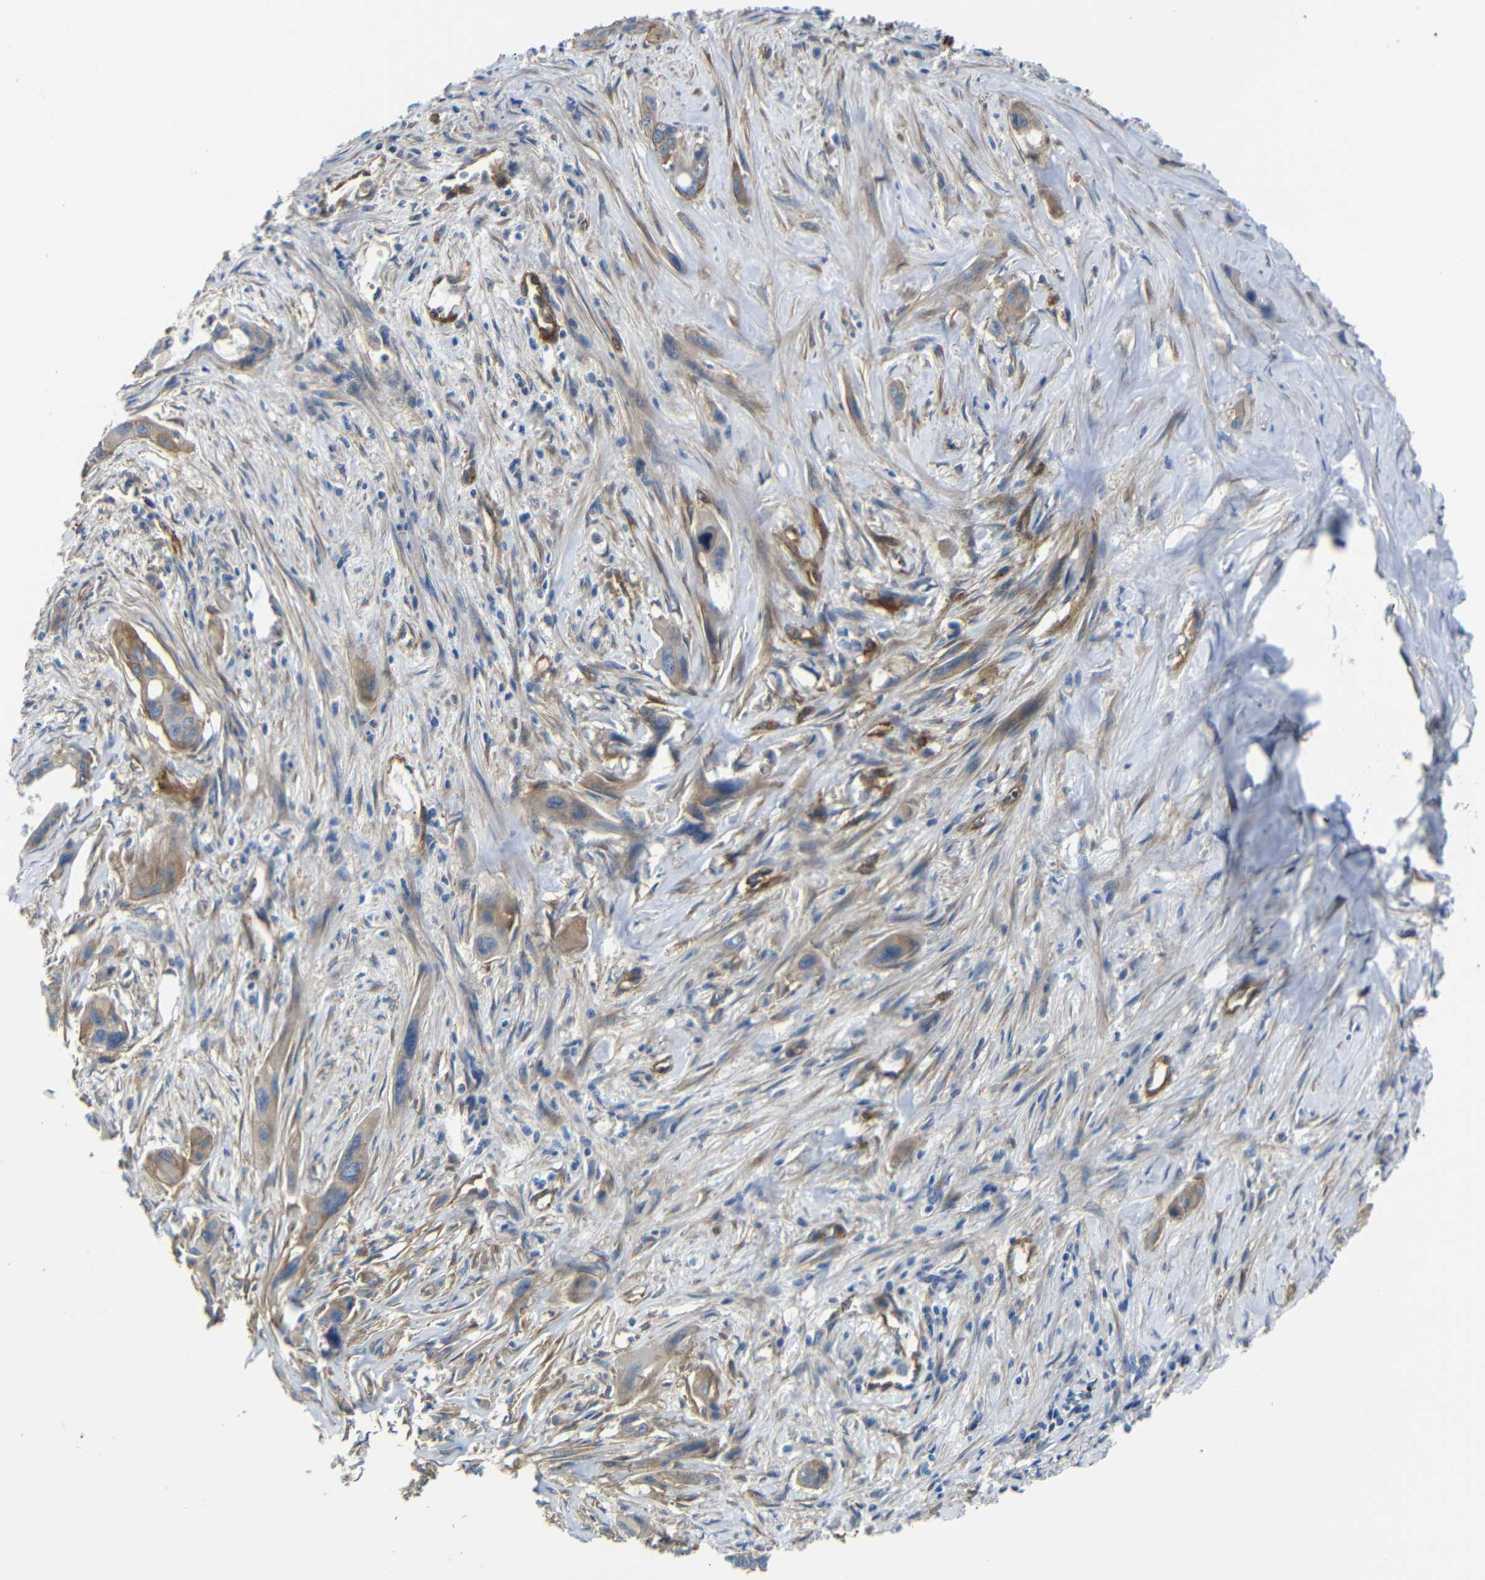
{"staining": {"intensity": "weak", "quantity": ">75%", "location": "cytoplasmic/membranous"}, "tissue": "pancreatic cancer", "cell_type": "Tumor cells", "image_type": "cancer", "snomed": [{"axis": "morphology", "description": "Adenocarcinoma, NOS"}, {"axis": "topography", "description": "Pancreas"}], "caption": "This is a micrograph of immunohistochemistry (IHC) staining of adenocarcinoma (pancreatic), which shows weak expression in the cytoplasmic/membranous of tumor cells.", "gene": "MYO1B", "patient": {"sex": "male", "age": 73}}